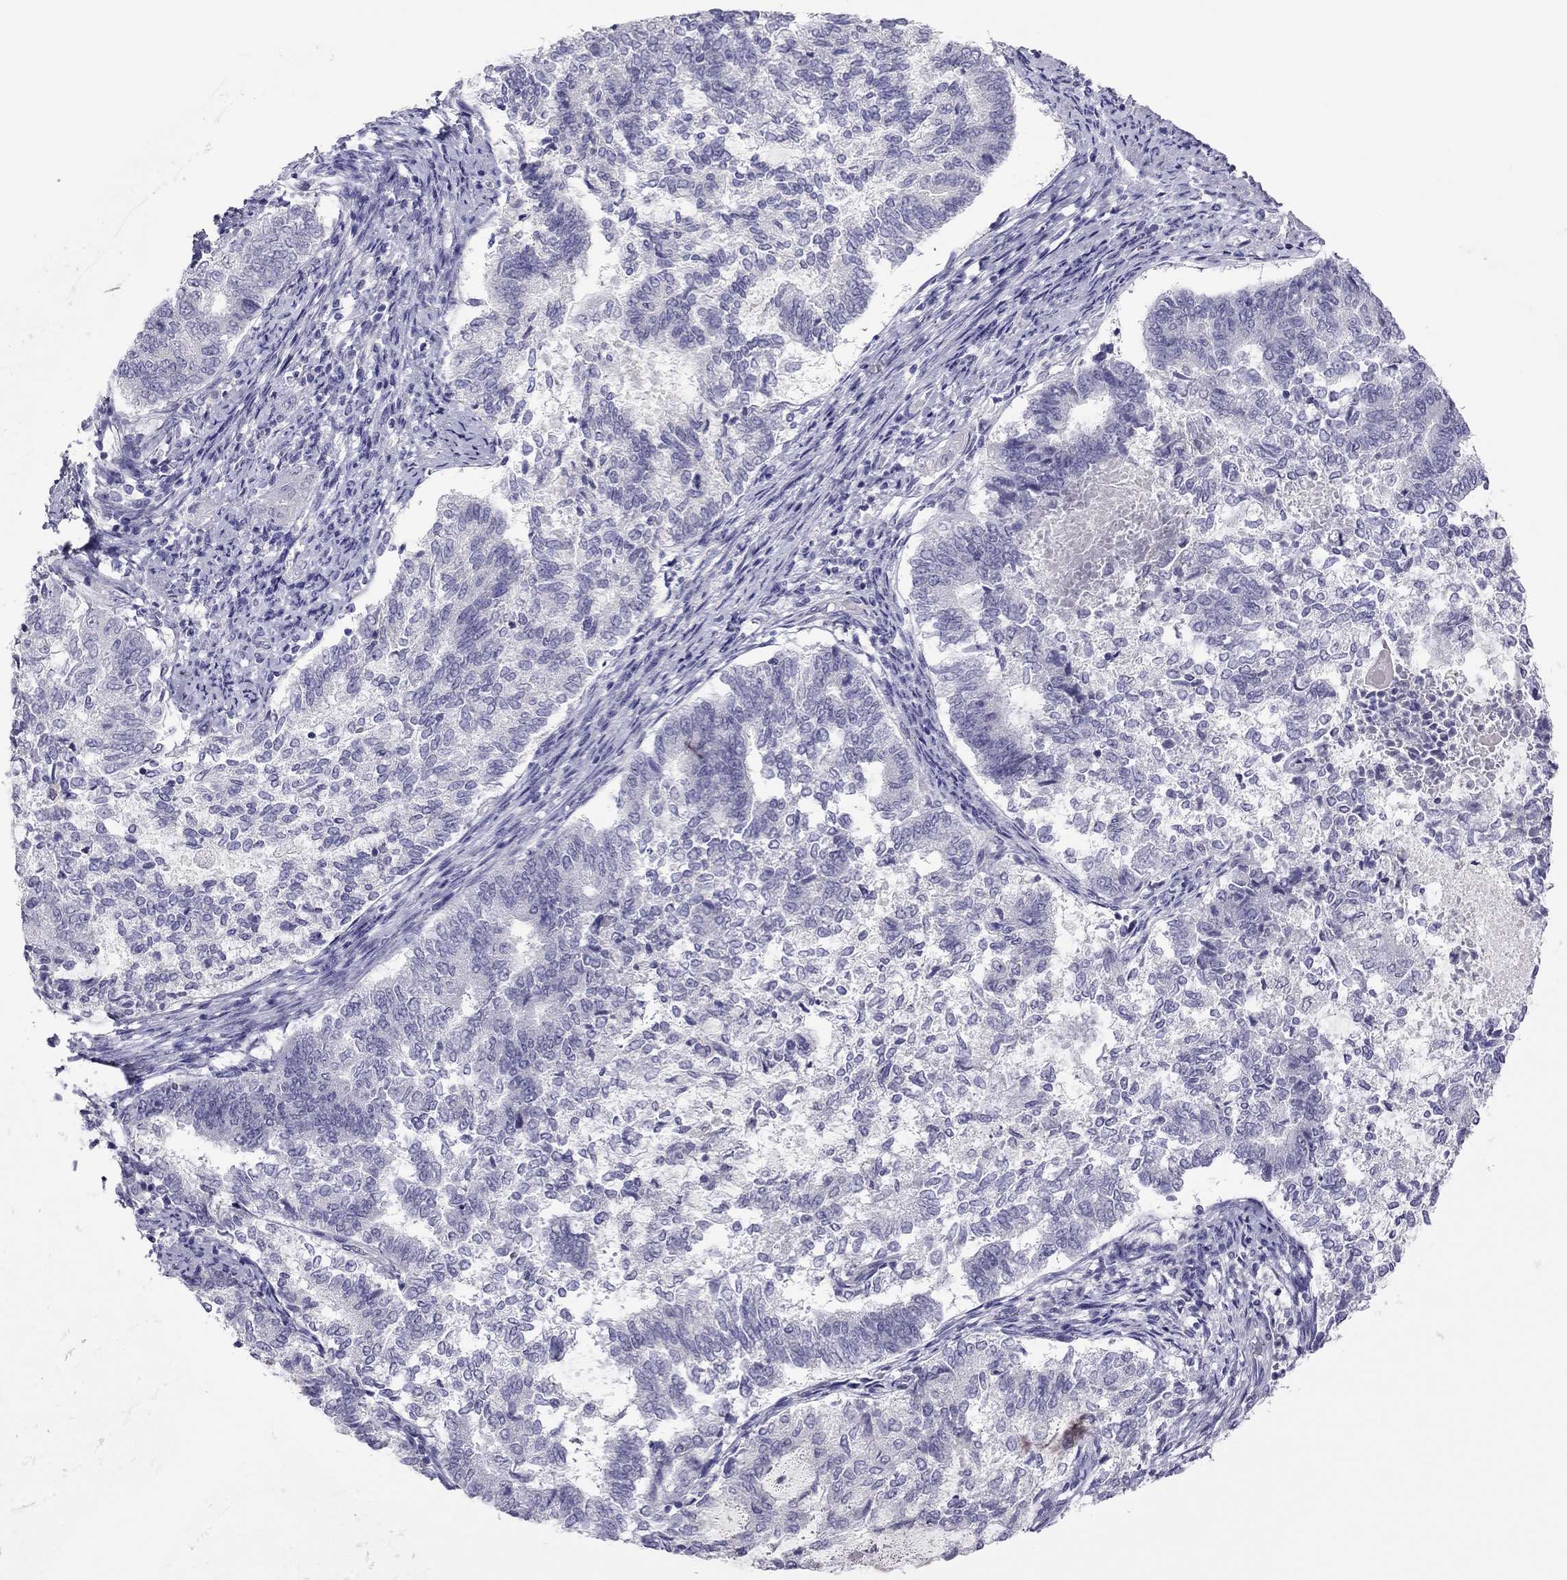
{"staining": {"intensity": "negative", "quantity": "none", "location": "none"}, "tissue": "endometrial cancer", "cell_type": "Tumor cells", "image_type": "cancer", "snomed": [{"axis": "morphology", "description": "Adenocarcinoma, NOS"}, {"axis": "topography", "description": "Endometrium"}], "caption": "Tumor cells show no significant protein staining in adenocarcinoma (endometrial).", "gene": "ADORA2A", "patient": {"sex": "female", "age": 65}}